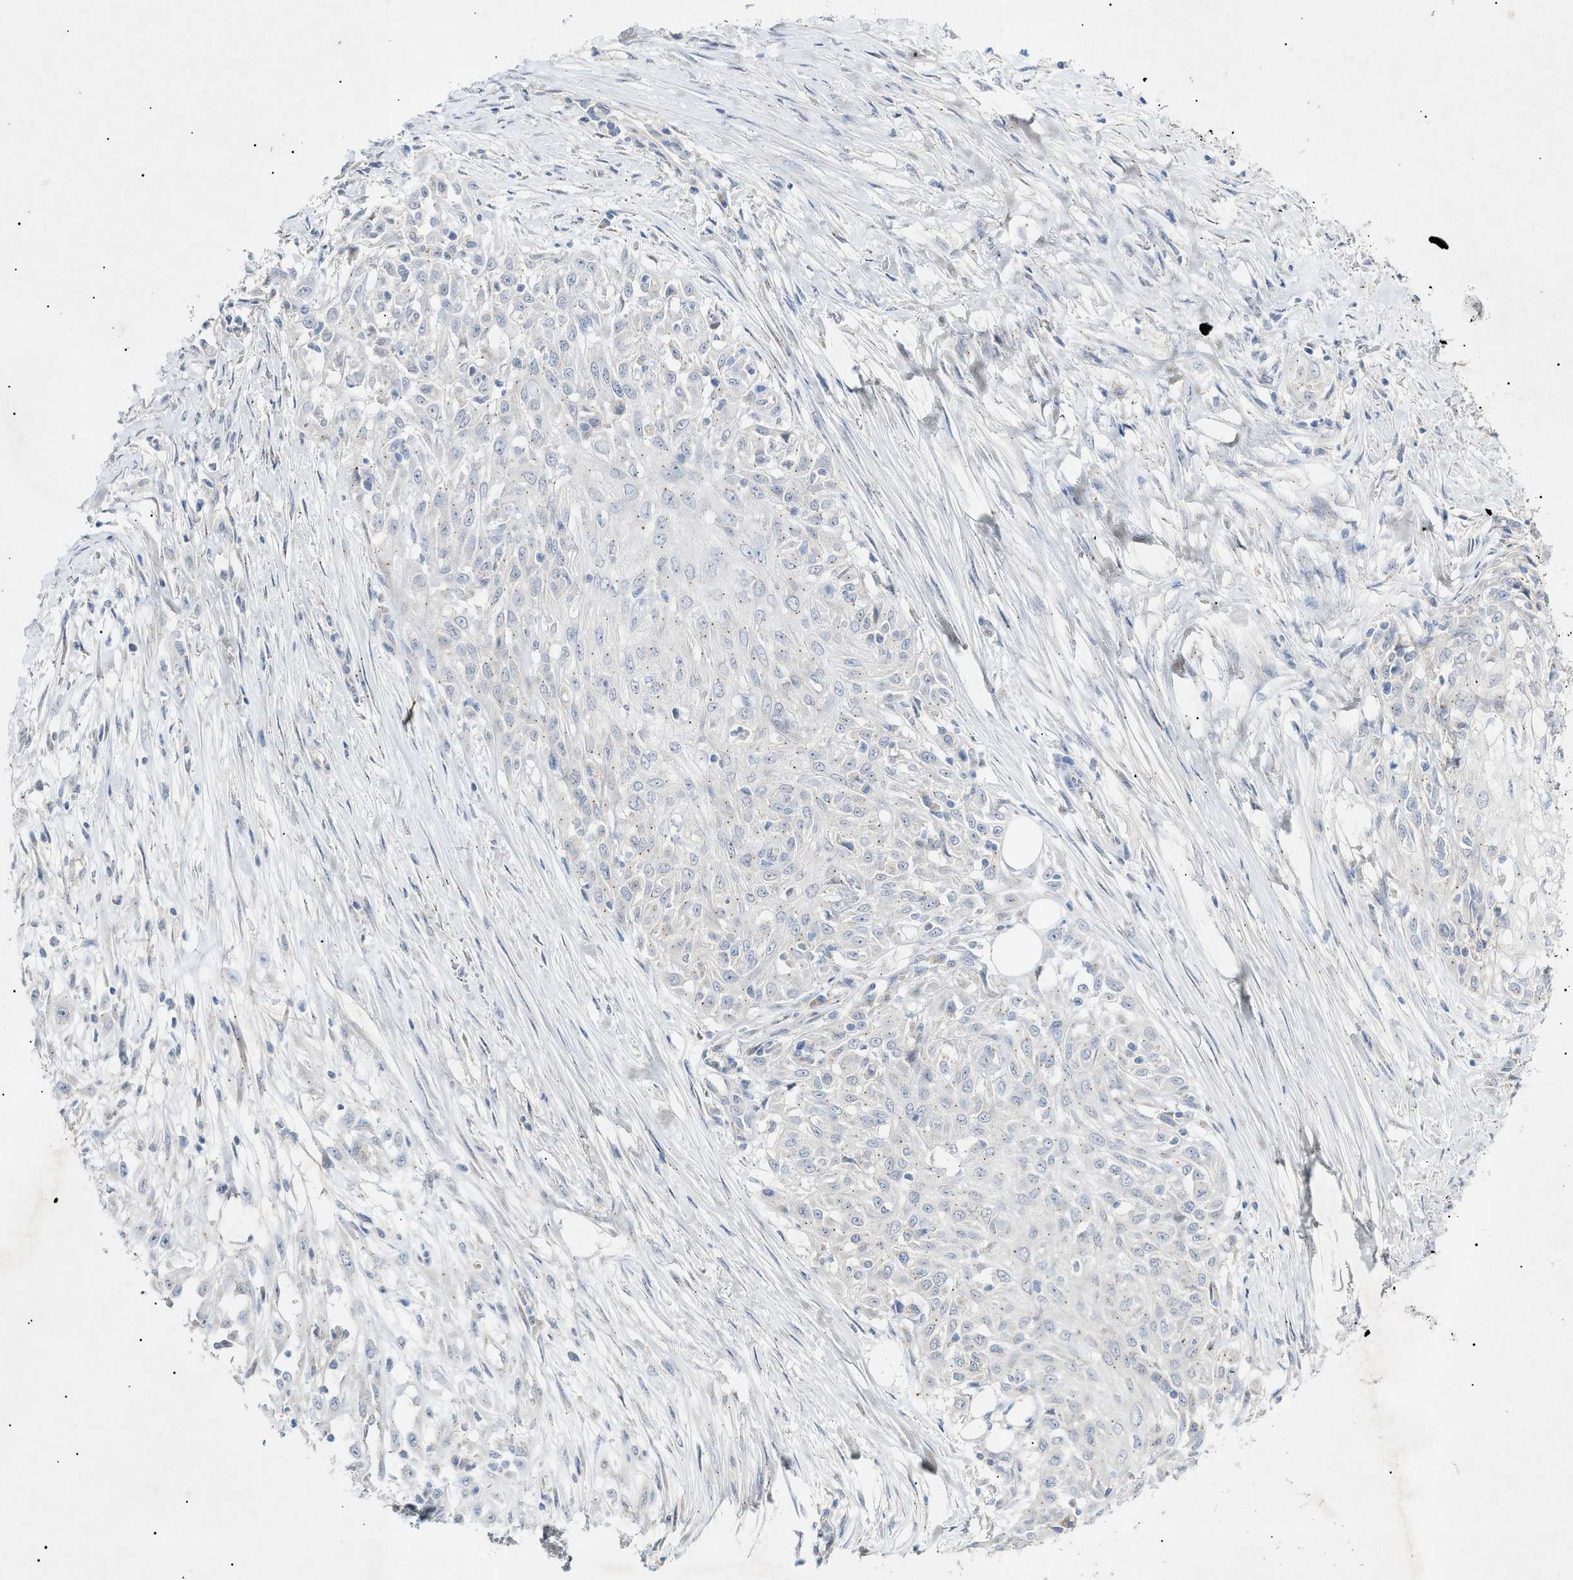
{"staining": {"intensity": "negative", "quantity": "none", "location": "none"}, "tissue": "skin cancer", "cell_type": "Tumor cells", "image_type": "cancer", "snomed": [{"axis": "morphology", "description": "Squamous cell carcinoma, NOS"}, {"axis": "morphology", "description": "Squamous cell carcinoma, metastatic, NOS"}, {"axis": "topography", "description": "Skin"}, {"axis": "topography", "description": "Lymph node"}], "caption": "Photomicrograph shows no significant protein expression in tumor cells of skin squamous cell carcinoma.", "gene": "SLC25A31", "patient": {"sex": "male", "age": 75}}